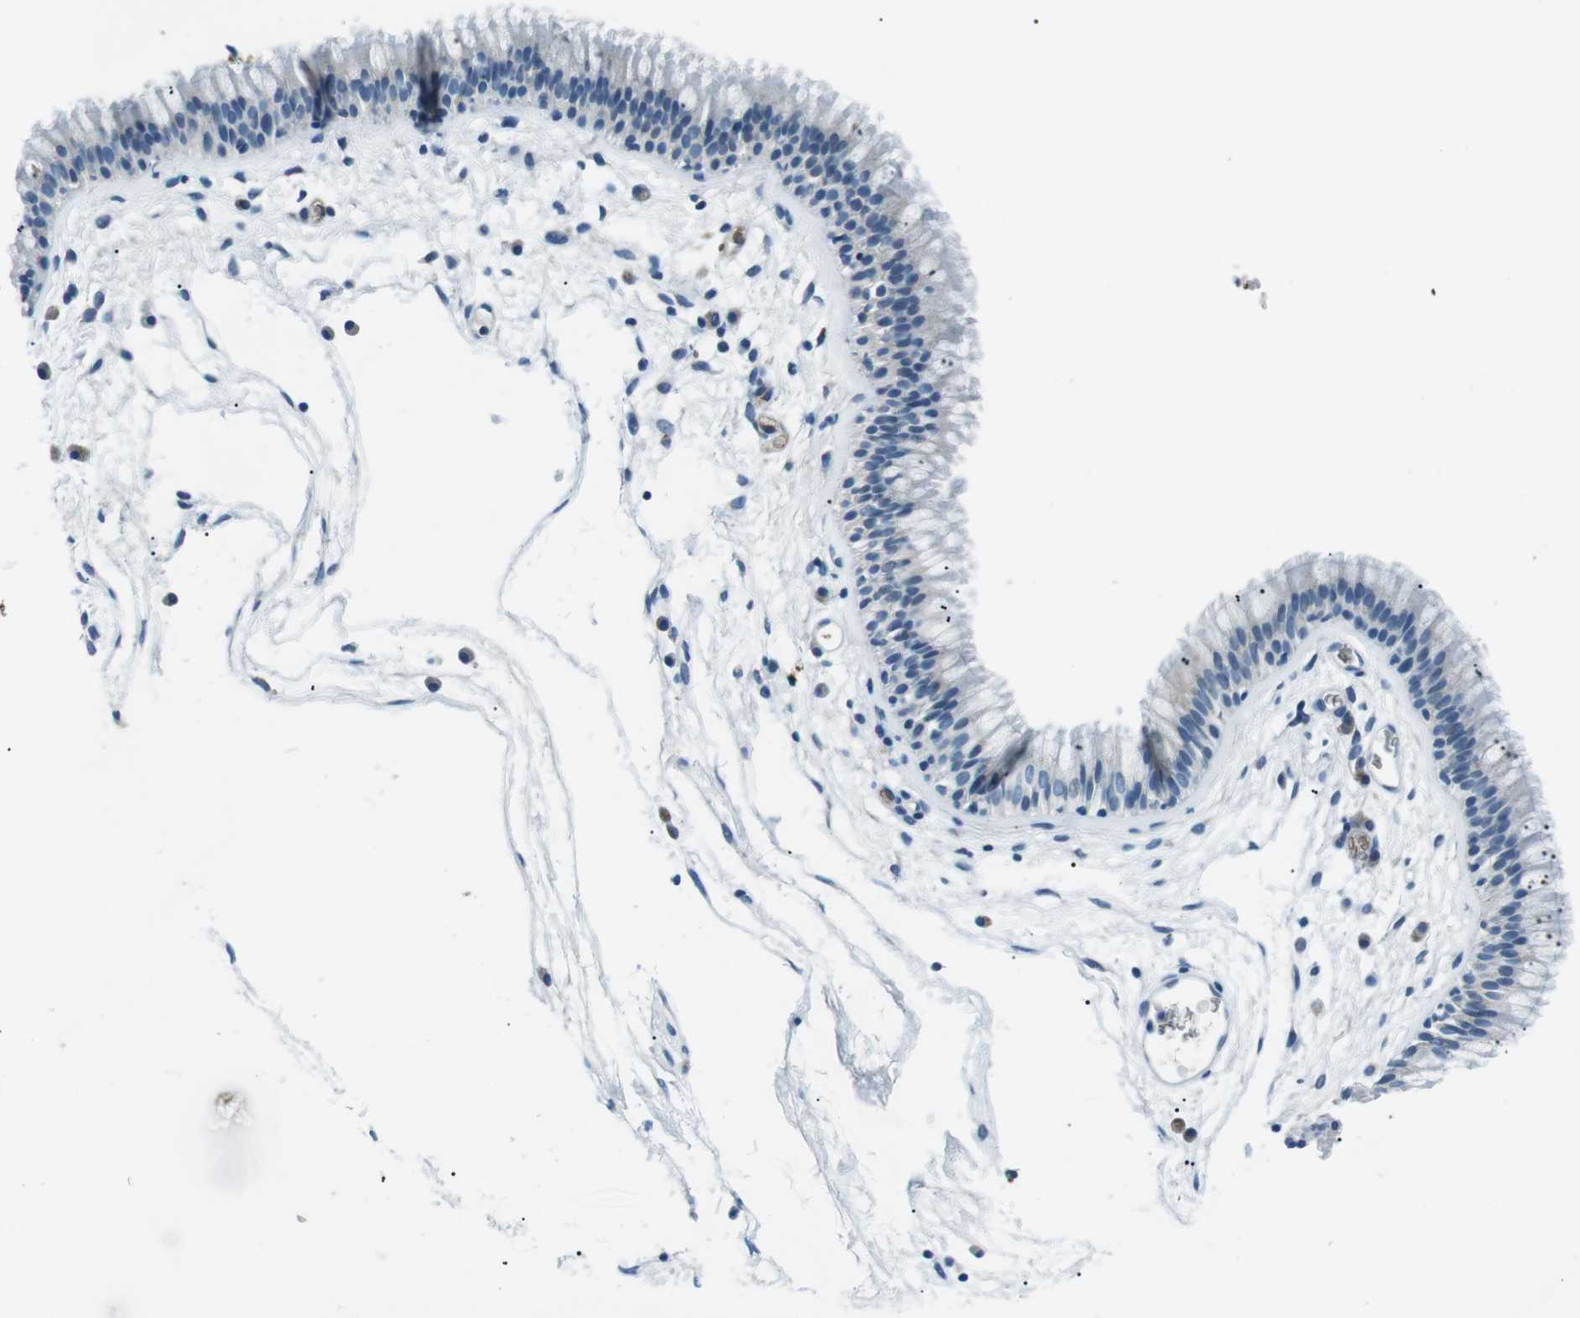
{"staining": {"intensity": "negative", "quantity": "none", "location": "none"}, "tissue": "nasopharynx", "cell_type": "Respiratory epithelial cells", "image_type": "normal", "snomed": [{"axis": "morphology", "description": "Normal tissue, NOS"}, {"axis": "morphology", "description": "Inflammation, NOS"}, {"axis": "topography", "description": "Nasopharynx"}], "caption": "A micrograph of human nasopharynx is negative for staining in respiratory epithelial cells. (DAB (3,3'-diaminobenzidine) immunohistochemistry (IHC) visualized using brightfield microscopy, high magnification).", "gene": "ST6GAL1", "patient": {"sex": "male", "age": 48}}